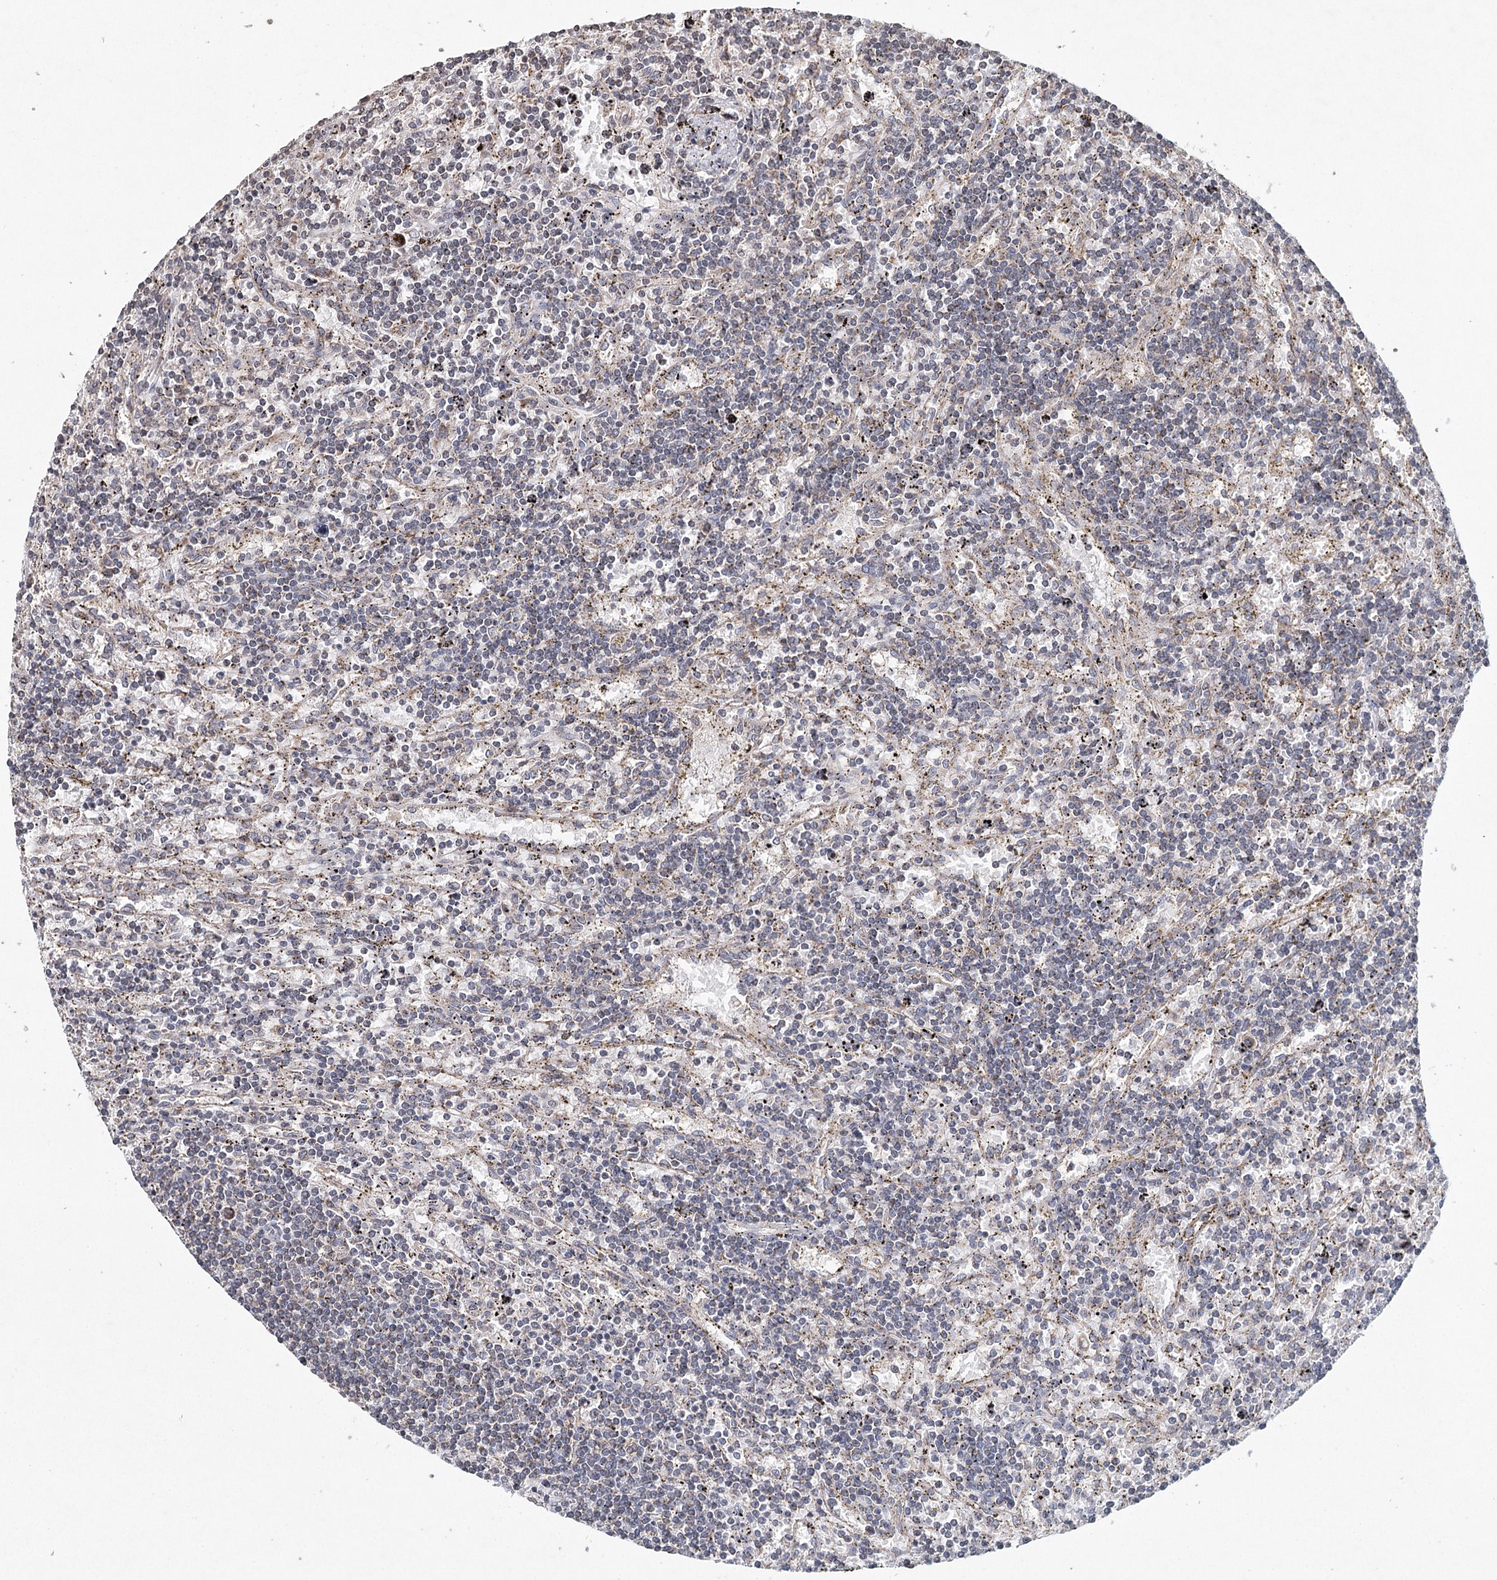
{"staining": {"intensity": "negative", "quantity": "none", "location": "none"}, "tissue": "lymphoma", "cell_type": "Tumor cells", "image_type": "cancer", "snomed": [{"axis": "morphology", "description": "Malignant lymphoma, non-Hodgkin's type, Low grade"}, {"axis": "topography", "description": "Spleen"}], "caption": "This is an immunohistochemistry (IHC) image of malignant lymphoma, non-Hodgkin's type (low-grade). There is no staining in tumor cells.", "gene": "ICOS", "patient": {"sex": "male", "age": 76}}